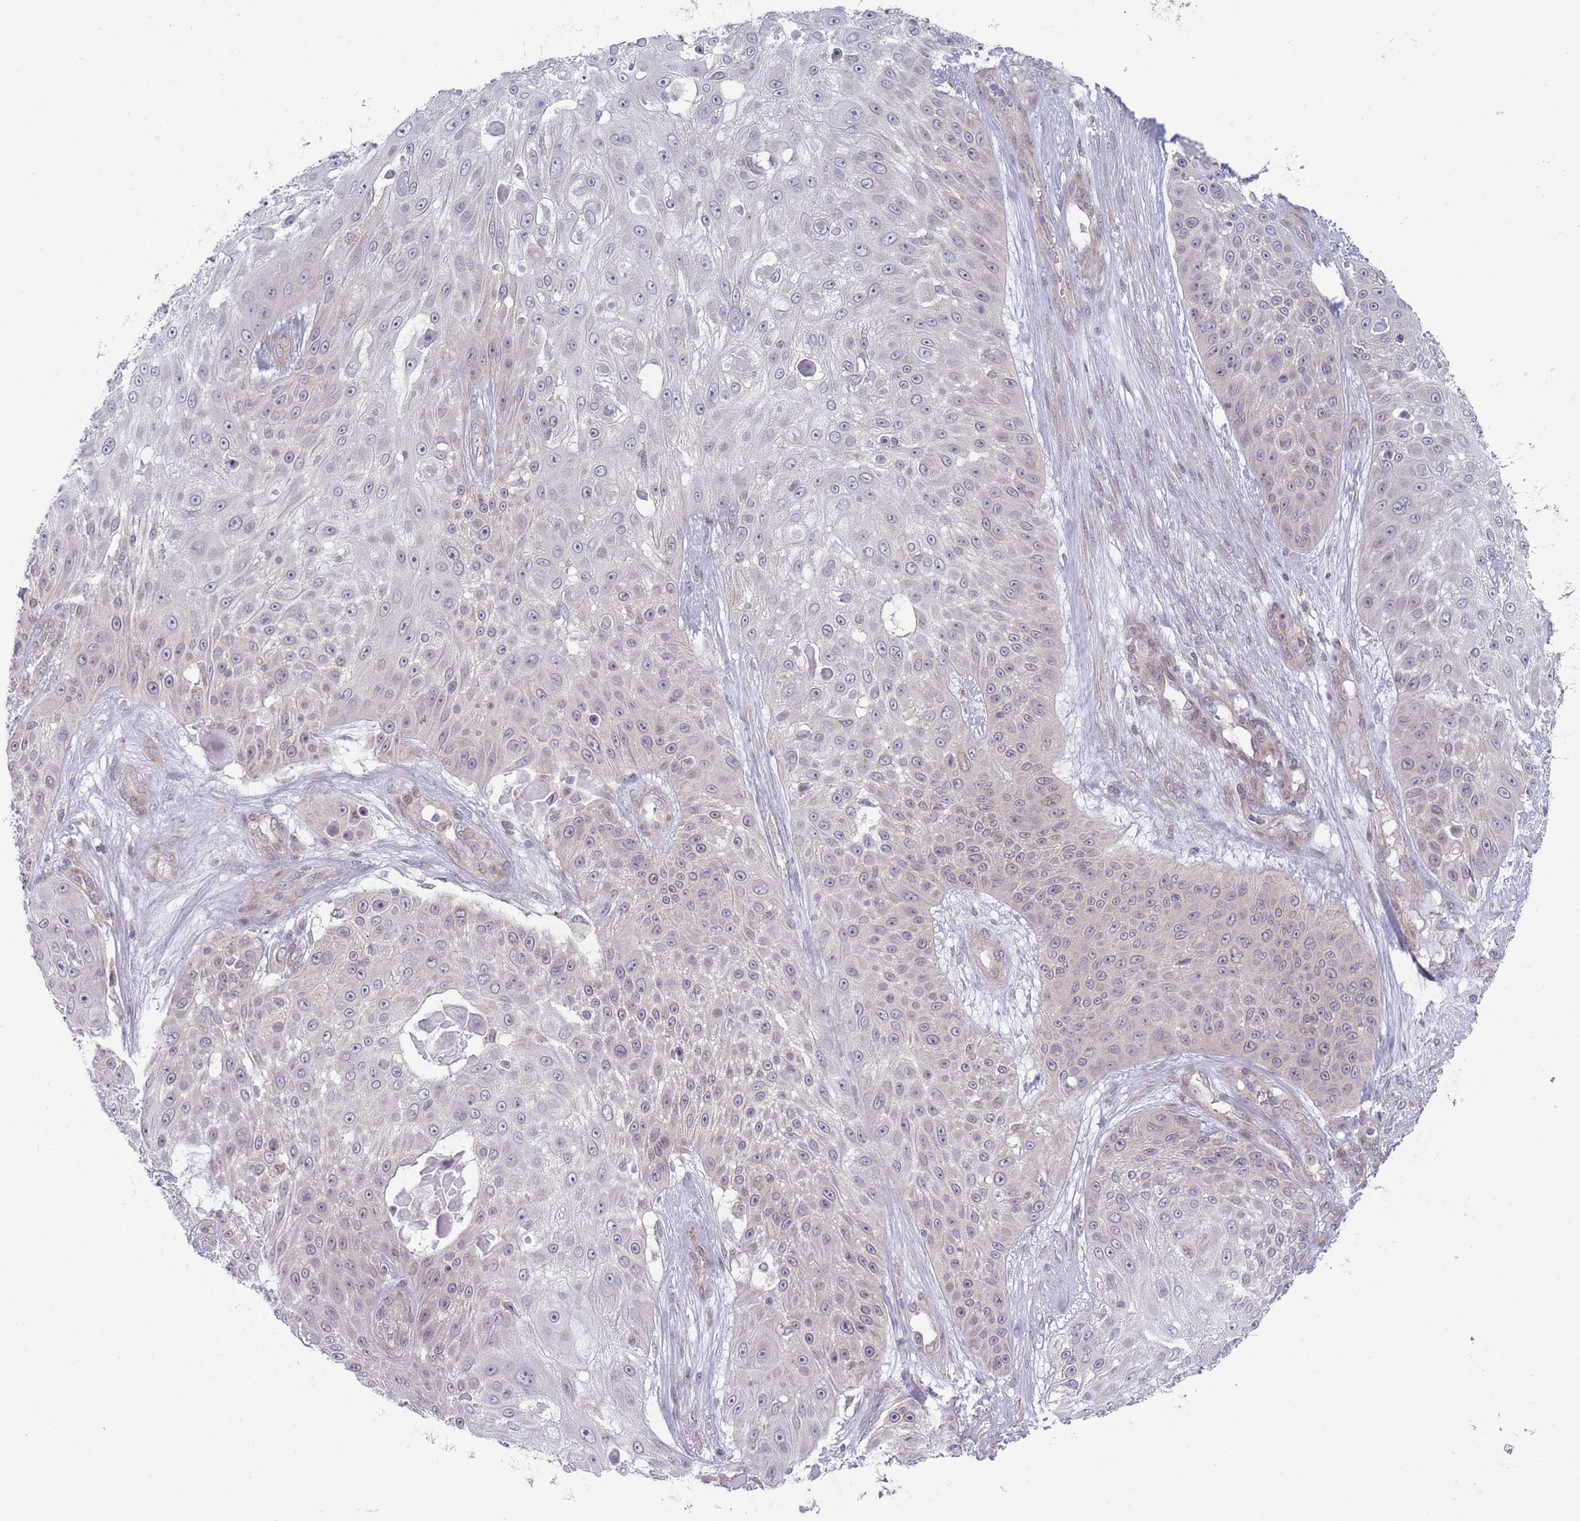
{"staining": {"intensity": "negative", "quantity": "none", "location": "none"}, "tissue": "skin cancer", "cell_type": "Tumor cells", "image_type": "cancer", "snomed": [{"axis": "morphology", "description": "Squamous cell carcinoma, NOS"}, {"axis": "topography", "description": "Skin"}], "caption": "DAB immunohistochemical staining of human squamous cell carcinoma (skin) shows no significant positivity in tumor cells.", "gene": "VRK2", "patient": {"sex": "female", "age": 86}}